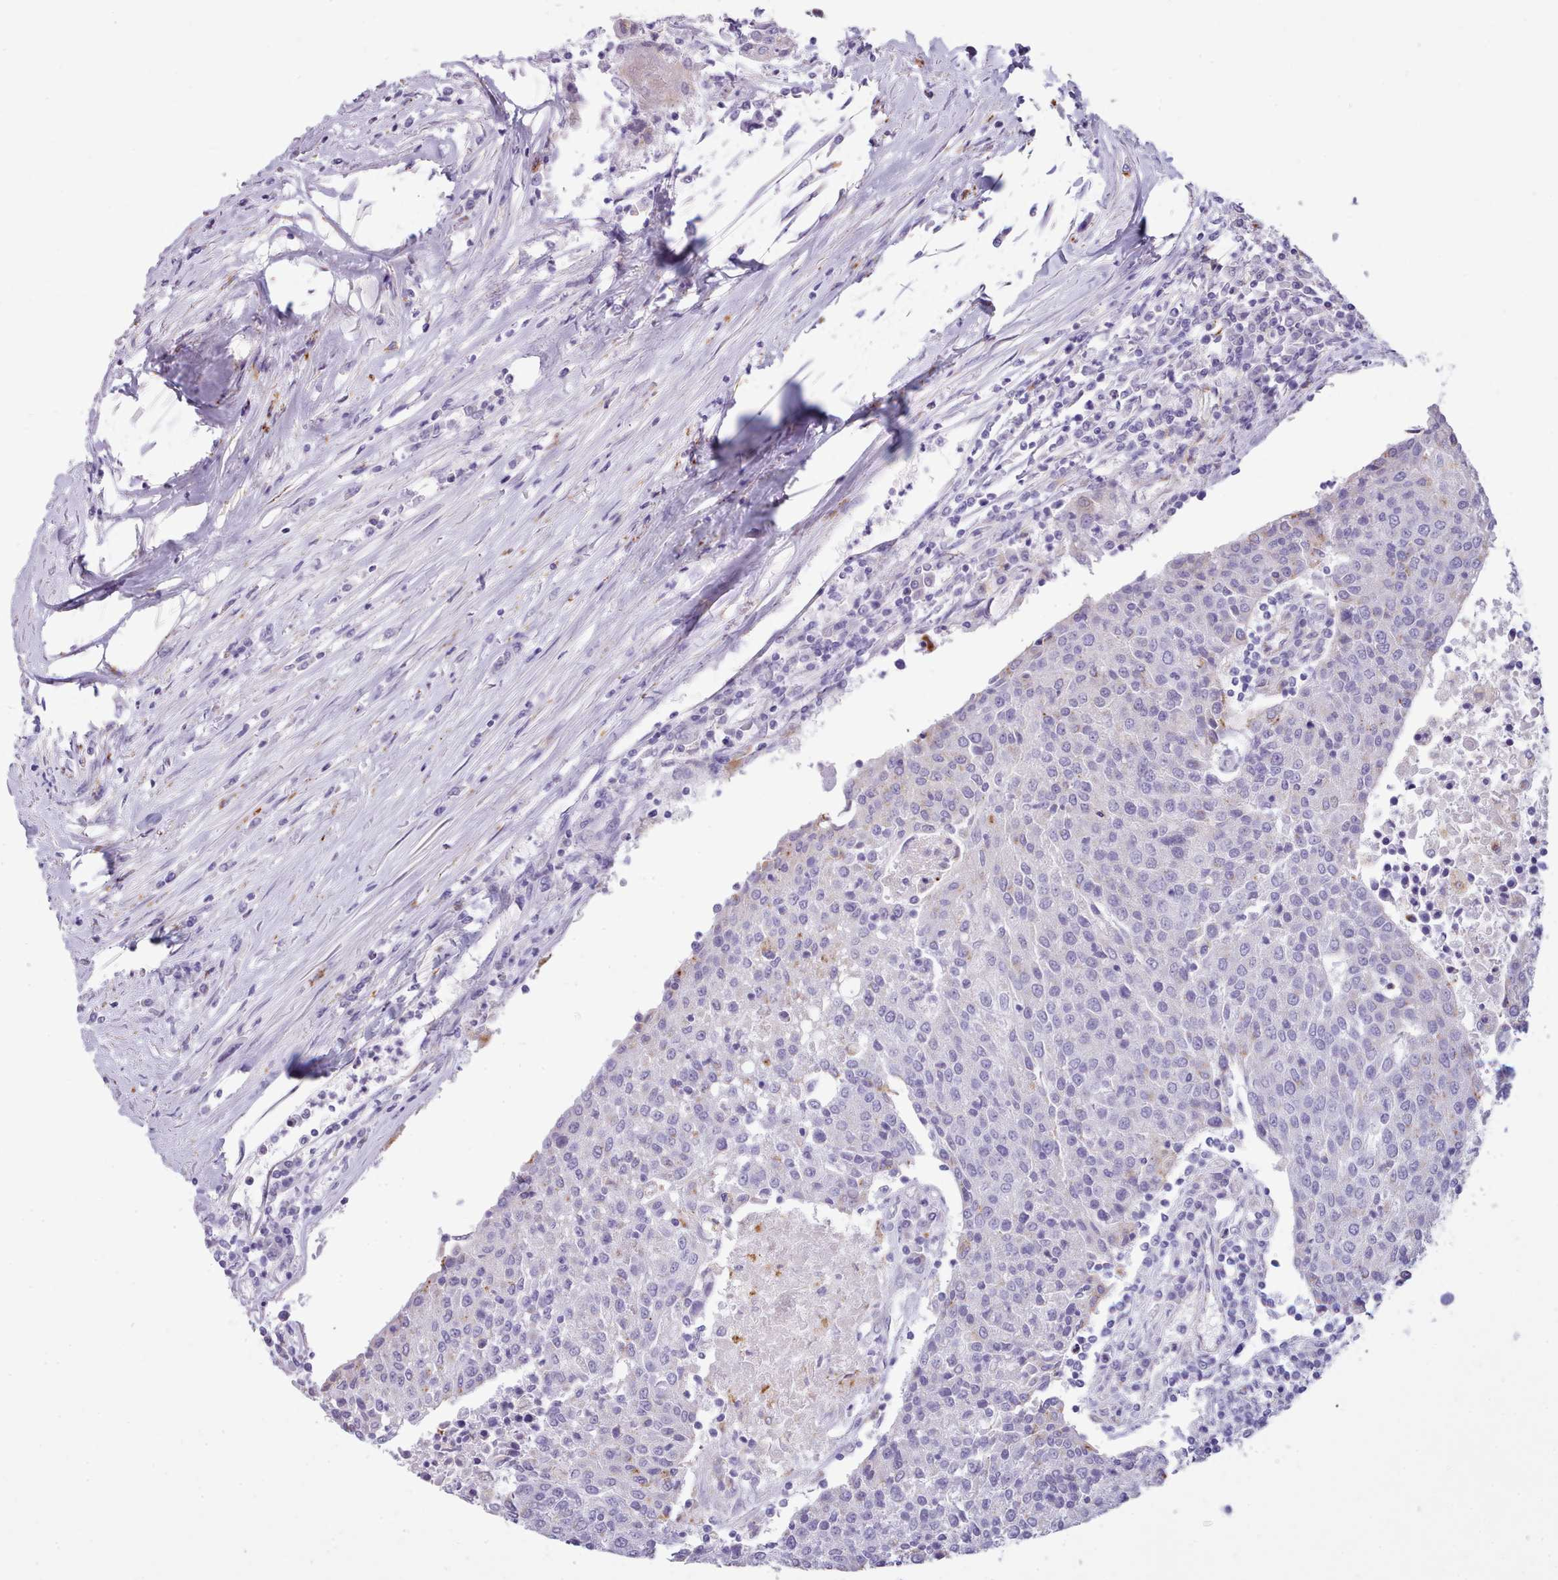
{"staining": {"intensity": "negative", "quantity": "none", "location": "none"}, "tissue": "urothelial cancer", "cell_type": "Tumor cells", "image_type": "cancer", "snomed": [{"axis": "morphology", "description": "Urothelial carcinoma, High grade"}, {"axis": "topography", "description": "Urinary bladder"}], "caption": "Immunohistochemistry micrograph of urothelial cancer stained for a protein (brown), which reveals no positivity in tumor cells.", "gene": "GAA", "patient": {"sex": "female", "age": 85}}